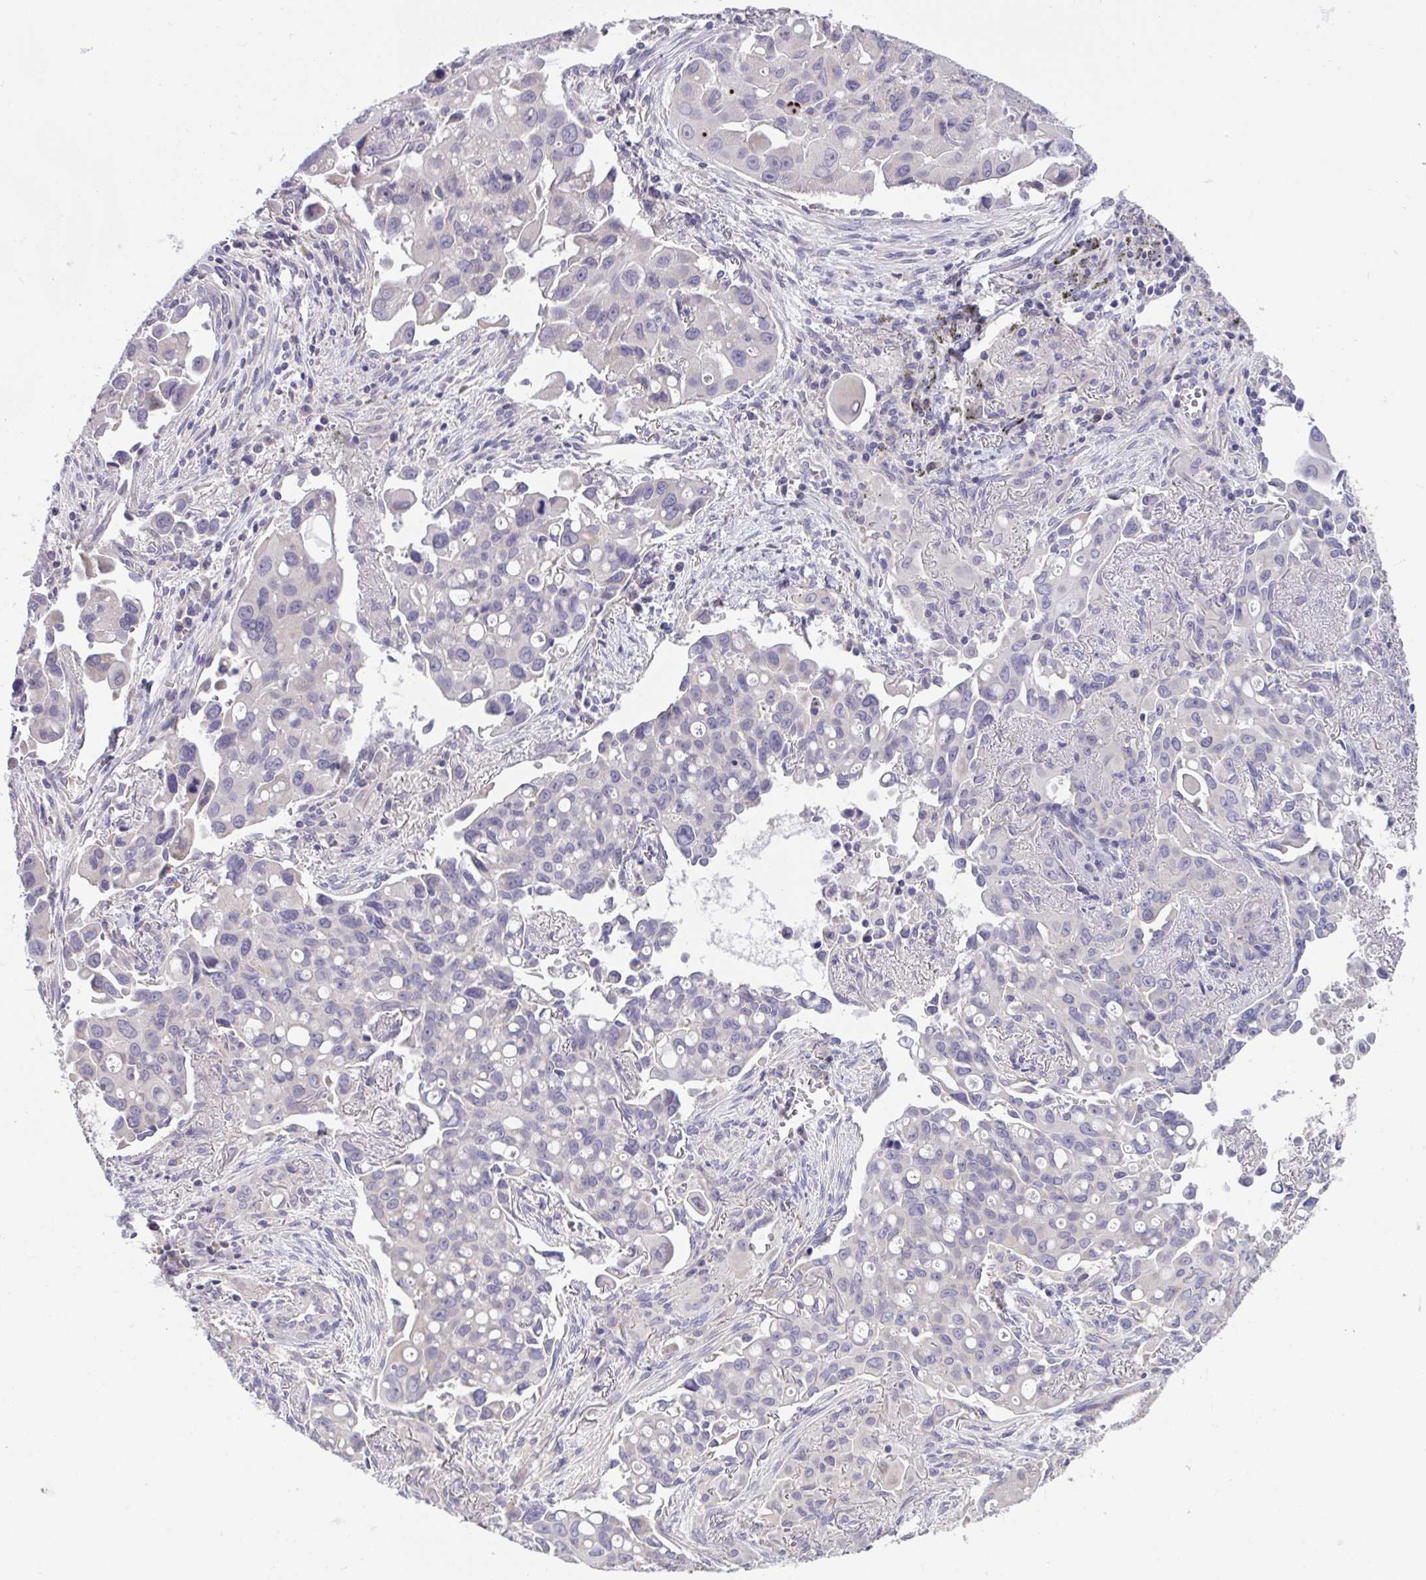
{"staining": {"intensity": "negative", "quantity": "none", "location": "none"}, "tissue": "lung cancer", "cell_type": "Tumor cells", "image_type": "cancer", "snomed": [{"axis": "morphology", "description": "Adenocarcinoma, NOS"}, {"axis": "topography", "description": "Lung"}], "caption": "This histopathology image is of lung cancer stained with IHC to label a protein in brown with the nuclei are counter-stained blue. There is no positivity in tumor cells.", "gene": "RHOXF1", "patient": {"sex": "male", "age": 68}}